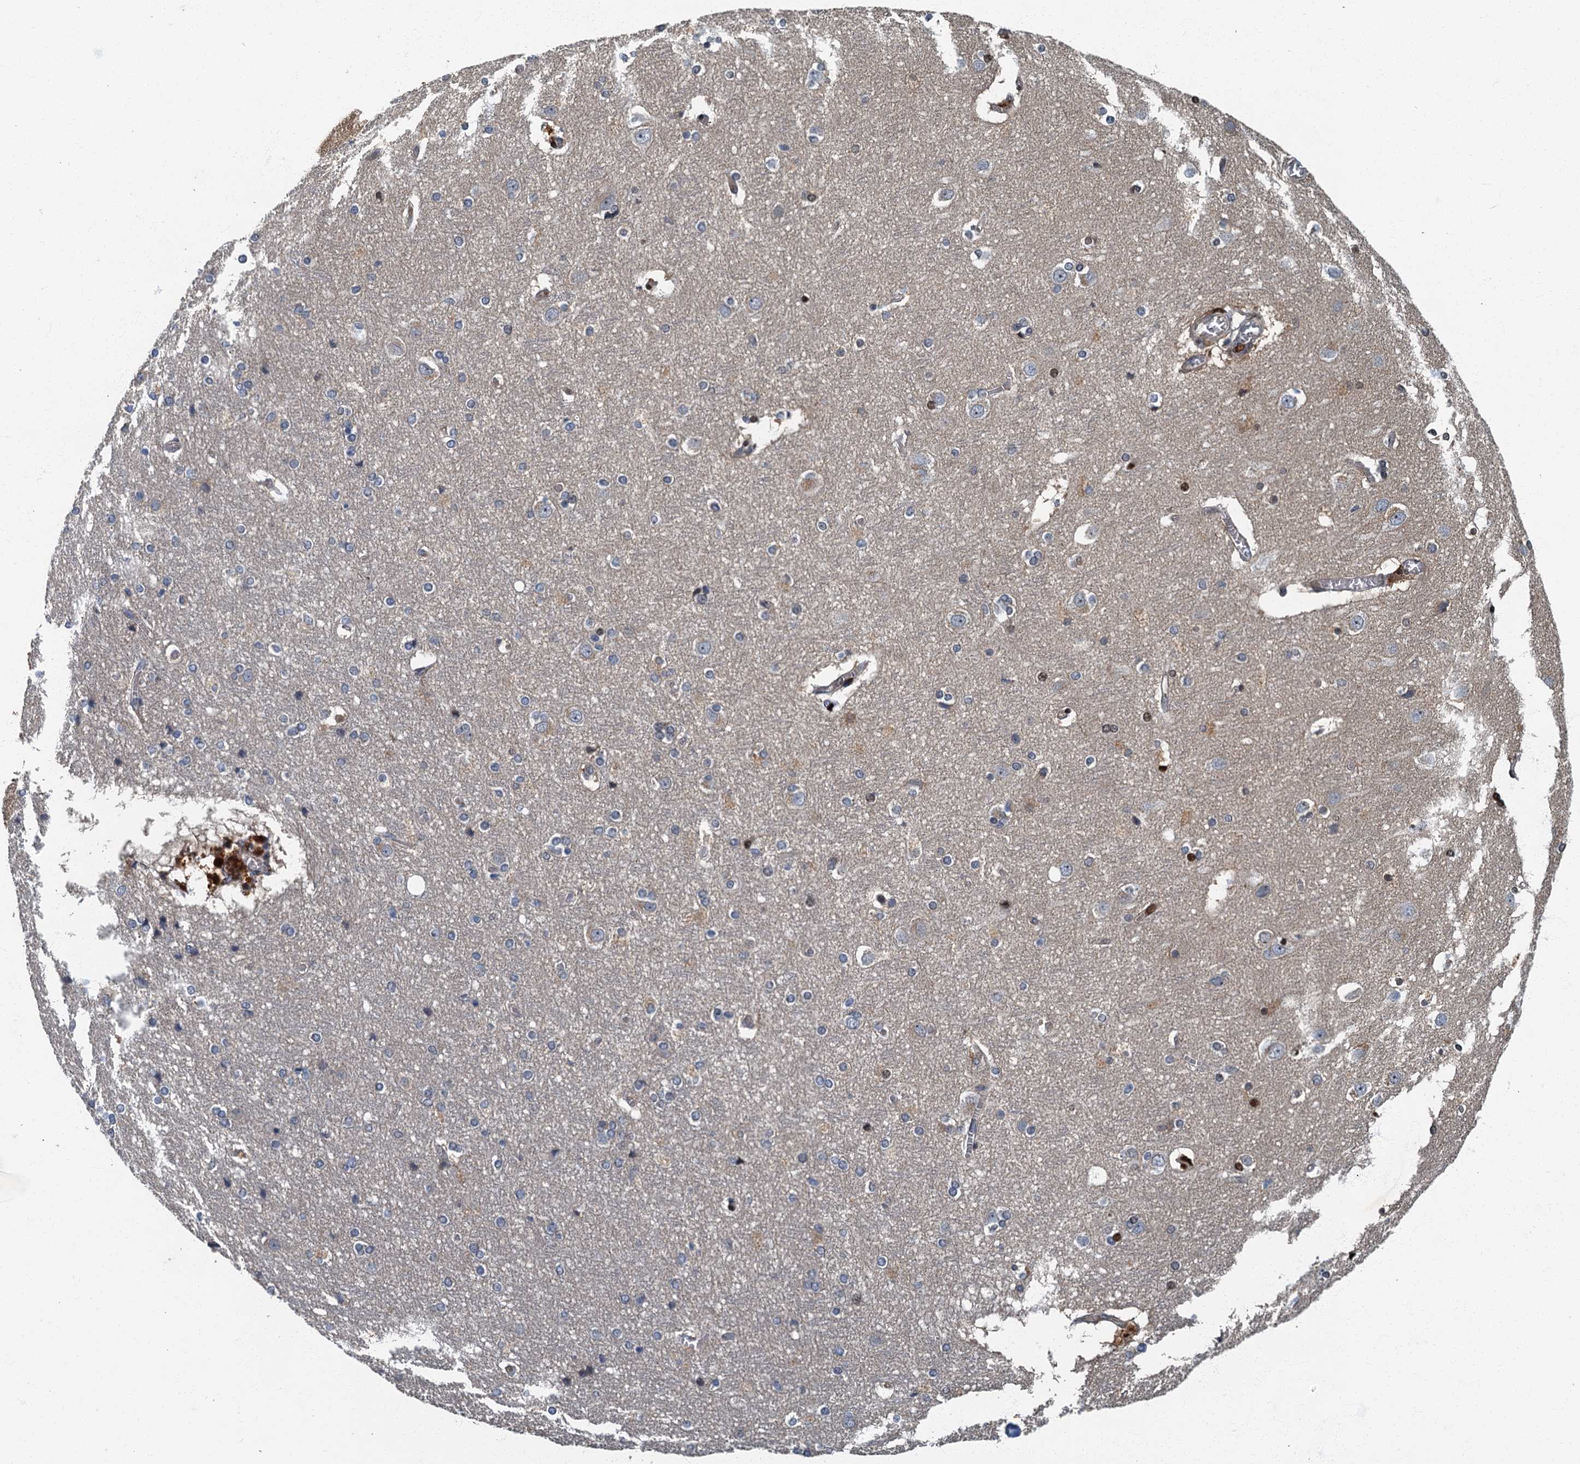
{"staining": {"intensity": "negative", "quantity": "none", "location": "none"}, "tissue": "cerebral cortex", "cell_type": "Endothelial cells", "image_type": "normal", "snomed": [{"axis": "morphology", "description": "Normal tissue, NOS"}, {"axis": "topography", "description": "Cerebral cortex"}], "caption": "Histopathology image shows no significant protein positivity in endothelial cells of normal cerebral cortex. The staining was performed using DAB (3,3'-diaminobenzidine) to visualize the protein expression in brown, while the nuclei were stained in blue with hematoxylin (Magnification: 20x).", "gene": "DDX49", "patient": {"sex": "male", "age": 54}}